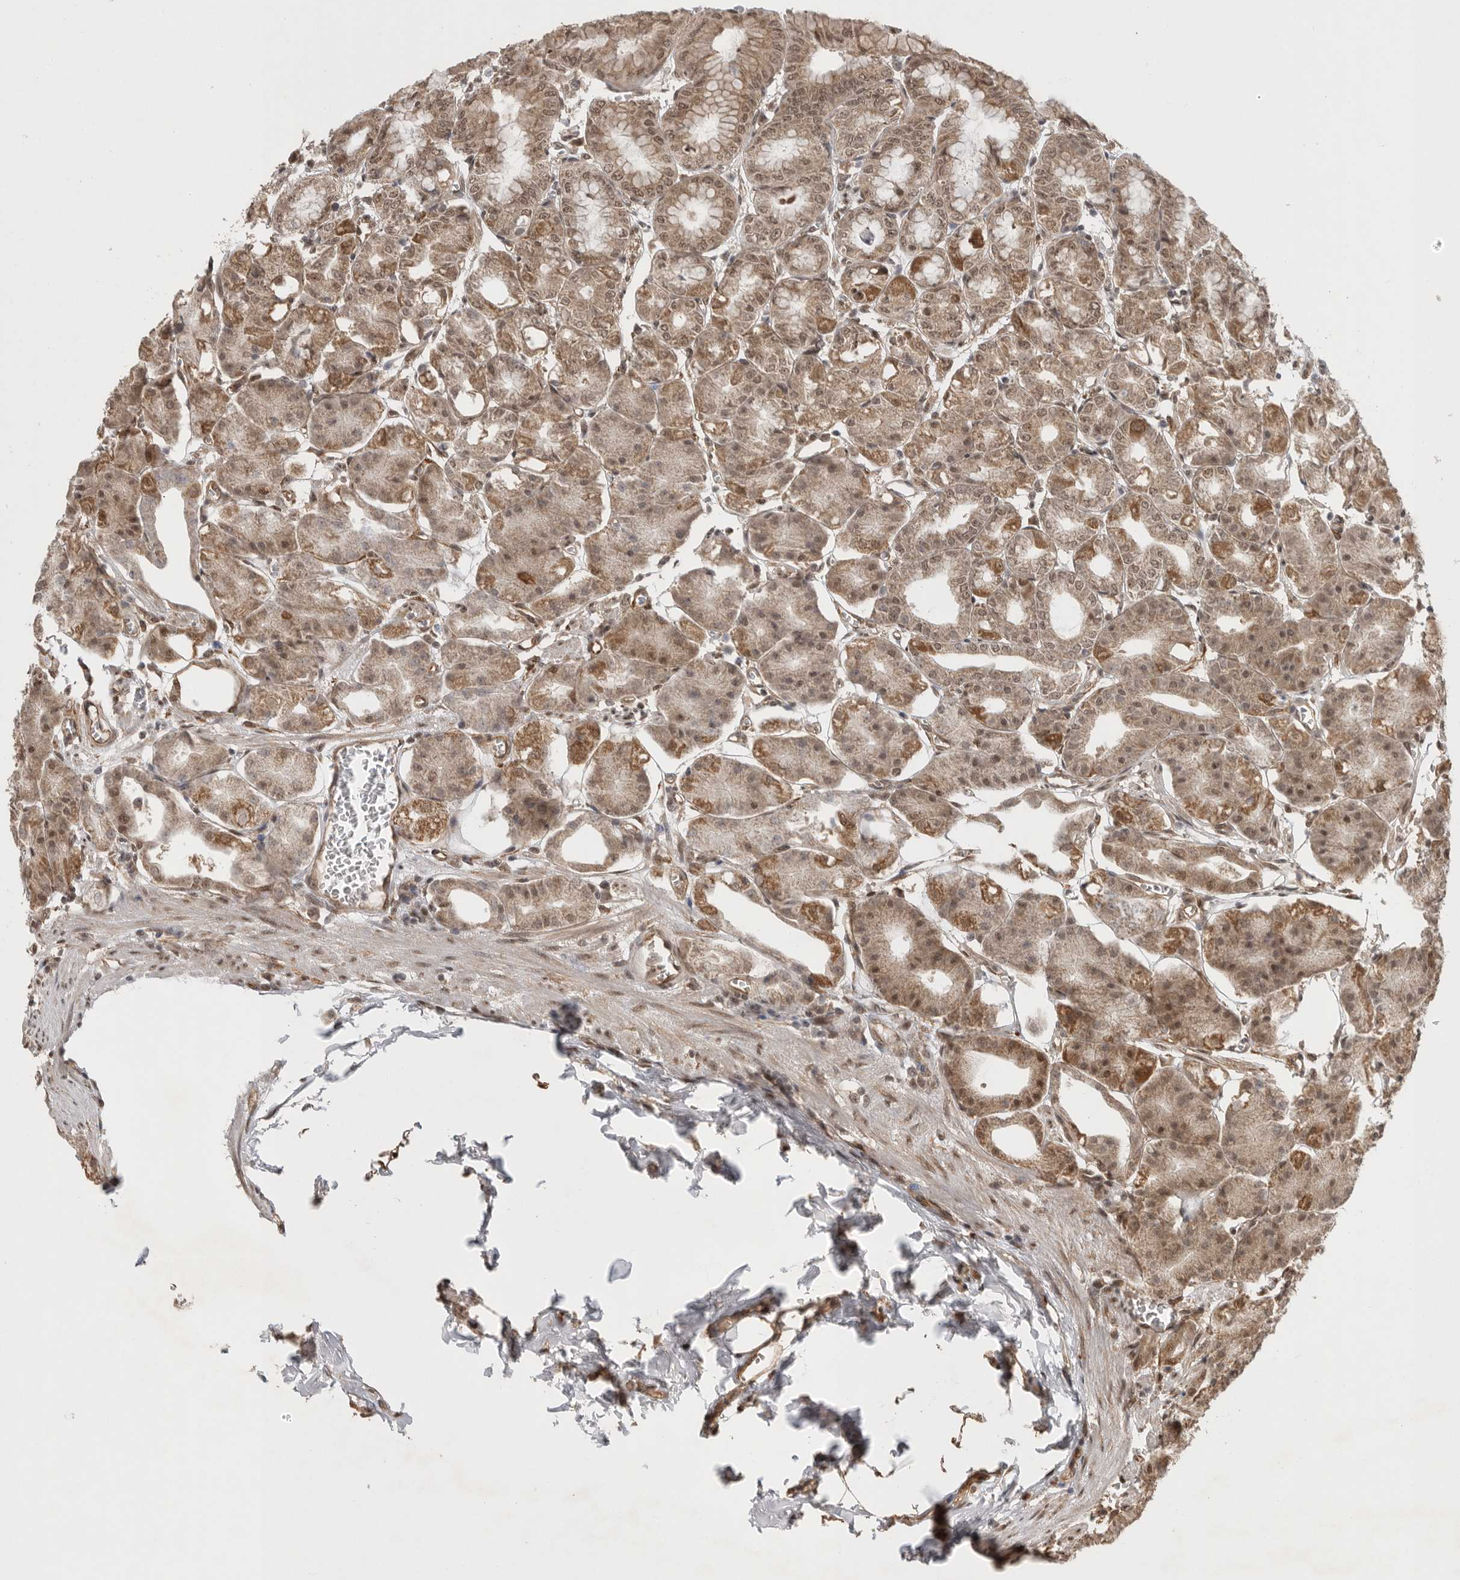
{"staining": {"intensity": "moderate", "quantity": ">75%", "location": "cytoplasmic/membranous,nuclear"}, "tissue": "stomach", "cell_type": "Glandular cells", "image_type": "normal", "snomed": [{"axis": "morphology", "description": "Normal tissue, NOS"}, {"axis": "topography", "description": "Stomach, lower"}], "caption": "This is a photomicrograph of immunohistochemistry staining of normal stomach, which shows moderate expression in the cytoplasmic/membranous,nuclear of glandular cells.", "gene": "VPS50", "patient": {"sex": "male", "age": 71}}